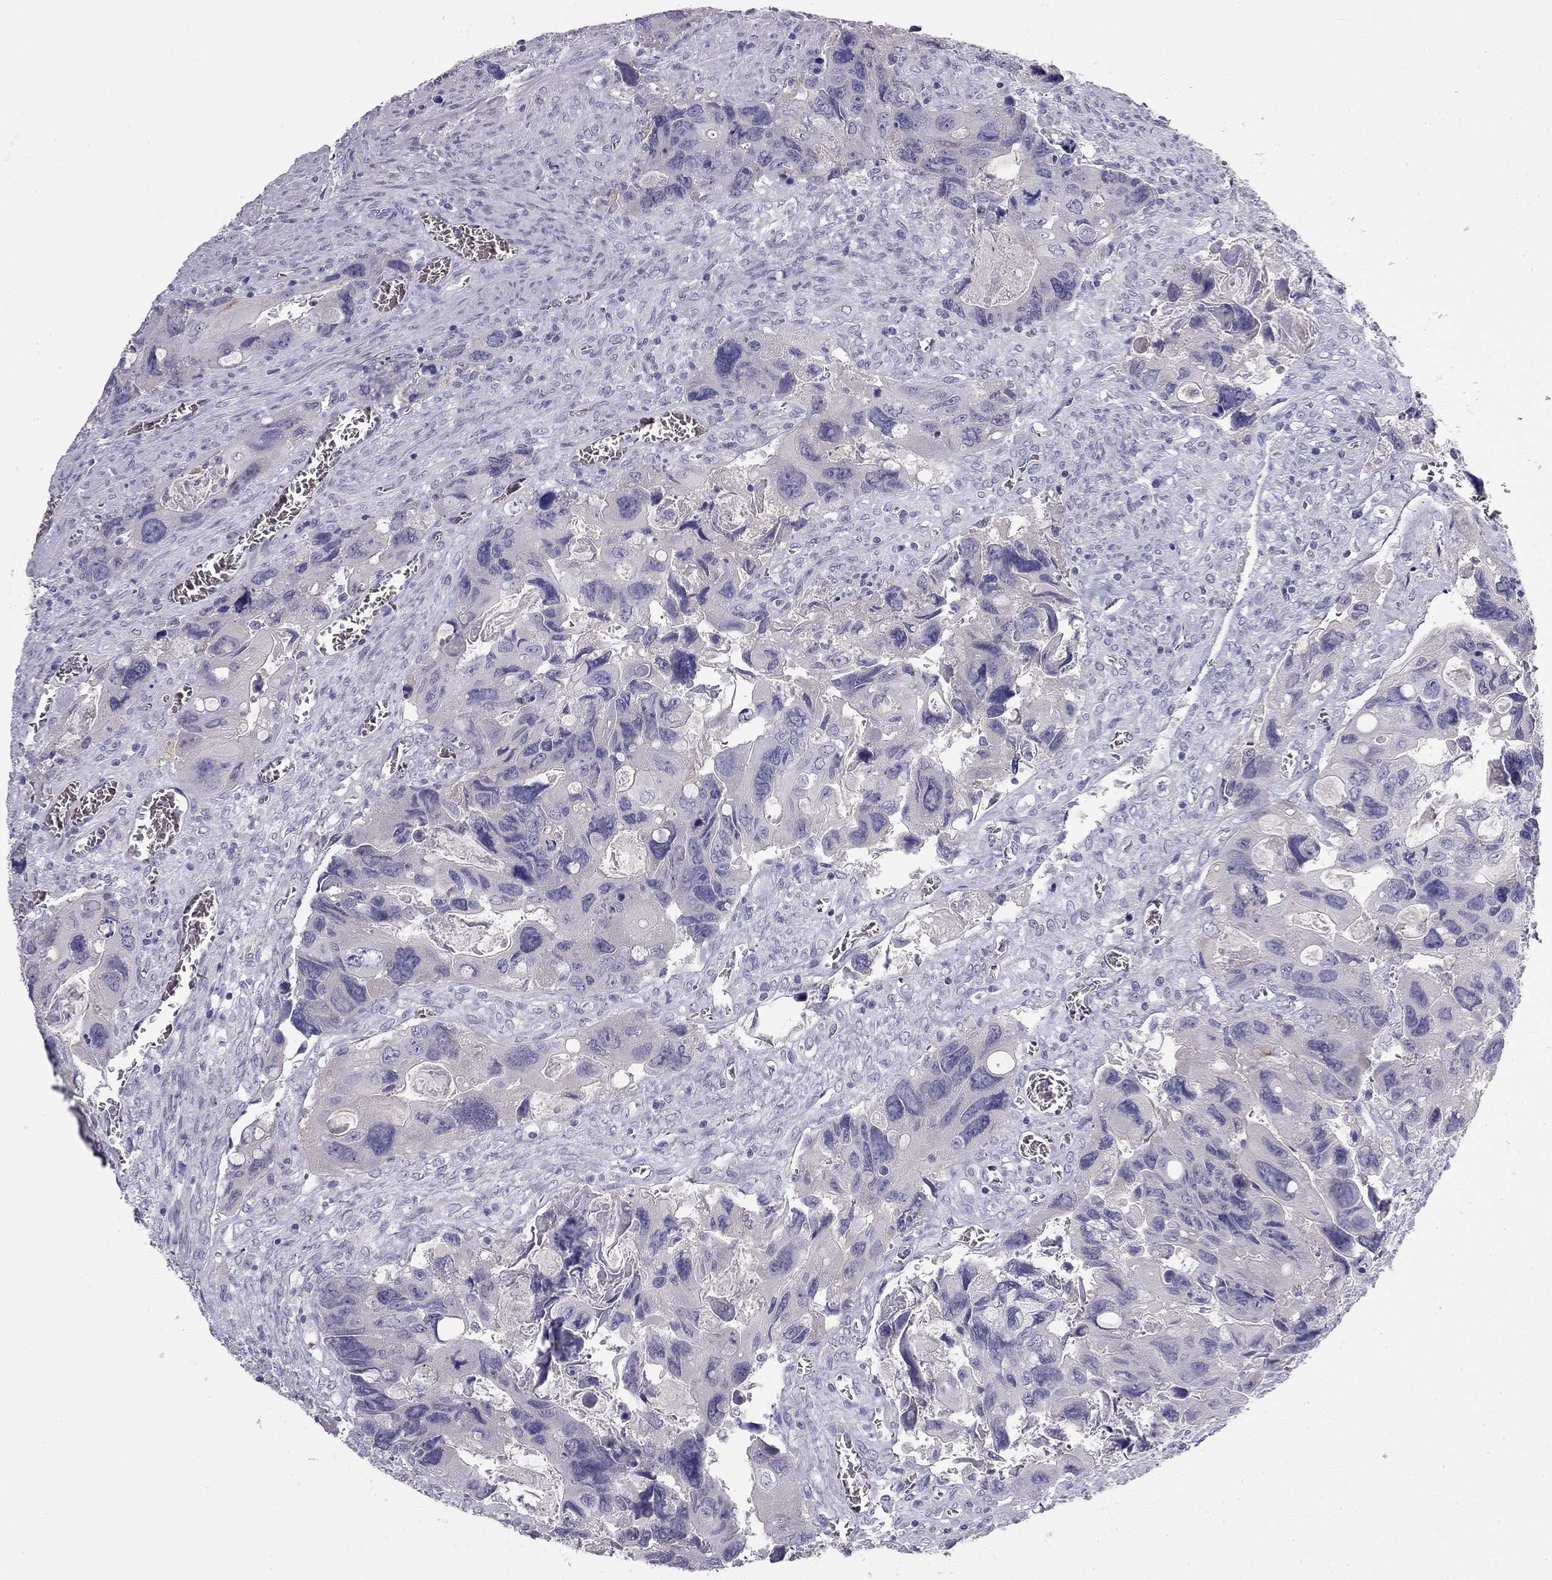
{"staining": {"intensity": "negative", "quantity": "none", "location": "none"}, "tissue": "colorectal cancer", "cell_type": "Tumor cells", "image_type": "cancer", "snomed": [{"axis": "morphology", "description": "Adenocarcinoma, NOS"}, {"axis": "topography", "description": "Rectum"}], "caption": "There is no significant expression in tumor cells of colorectal cancer (adenocarcinoma).", "gene": "RHD", "patient": {"sex": "male", "age": 62}}